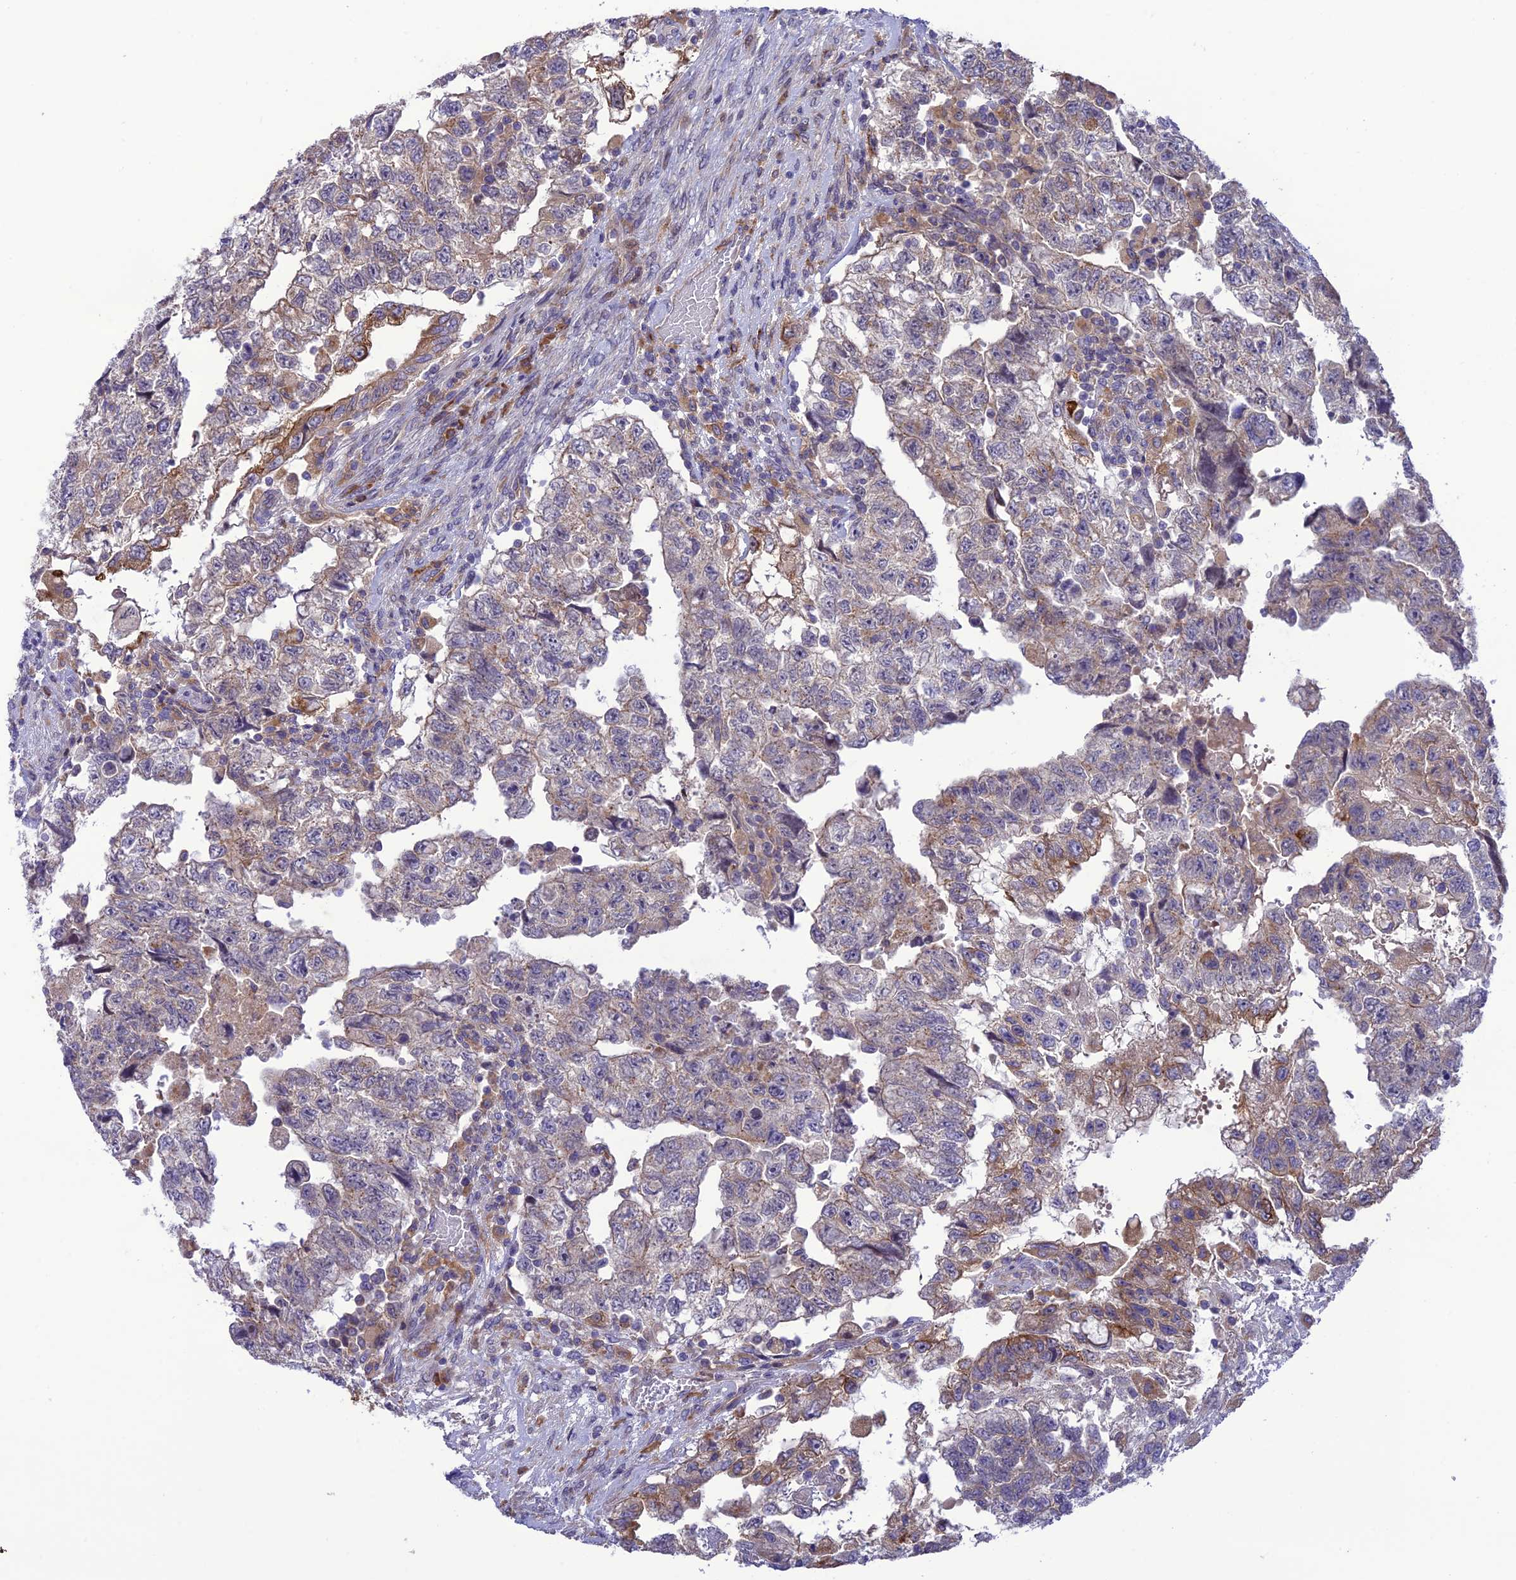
{"staining": {"intensity": "moderate", "quantity": "<25%", "location": "cytoplasmic/membranous"}, "tissue": "testis cancer", "cell_type": "Tumor cells", "image_type": "cancer", "snomed": [{"axis": "morphology", "description": "Carcinoma, Embryonal, NOS"}, {"axis": "topography", "description": "Testis"}], "caption": "Moderate cytoplasmic/membranous staining is seen in about <25% of tumor cells in testis cancer (embryonal carcinoma). The staining was performed using DAB, with brown indicating positive protein expression. Nuclei are stained blue with hematoxylin.", "gene": "JMY", "patient": {"sex": "male", "age": 36}}